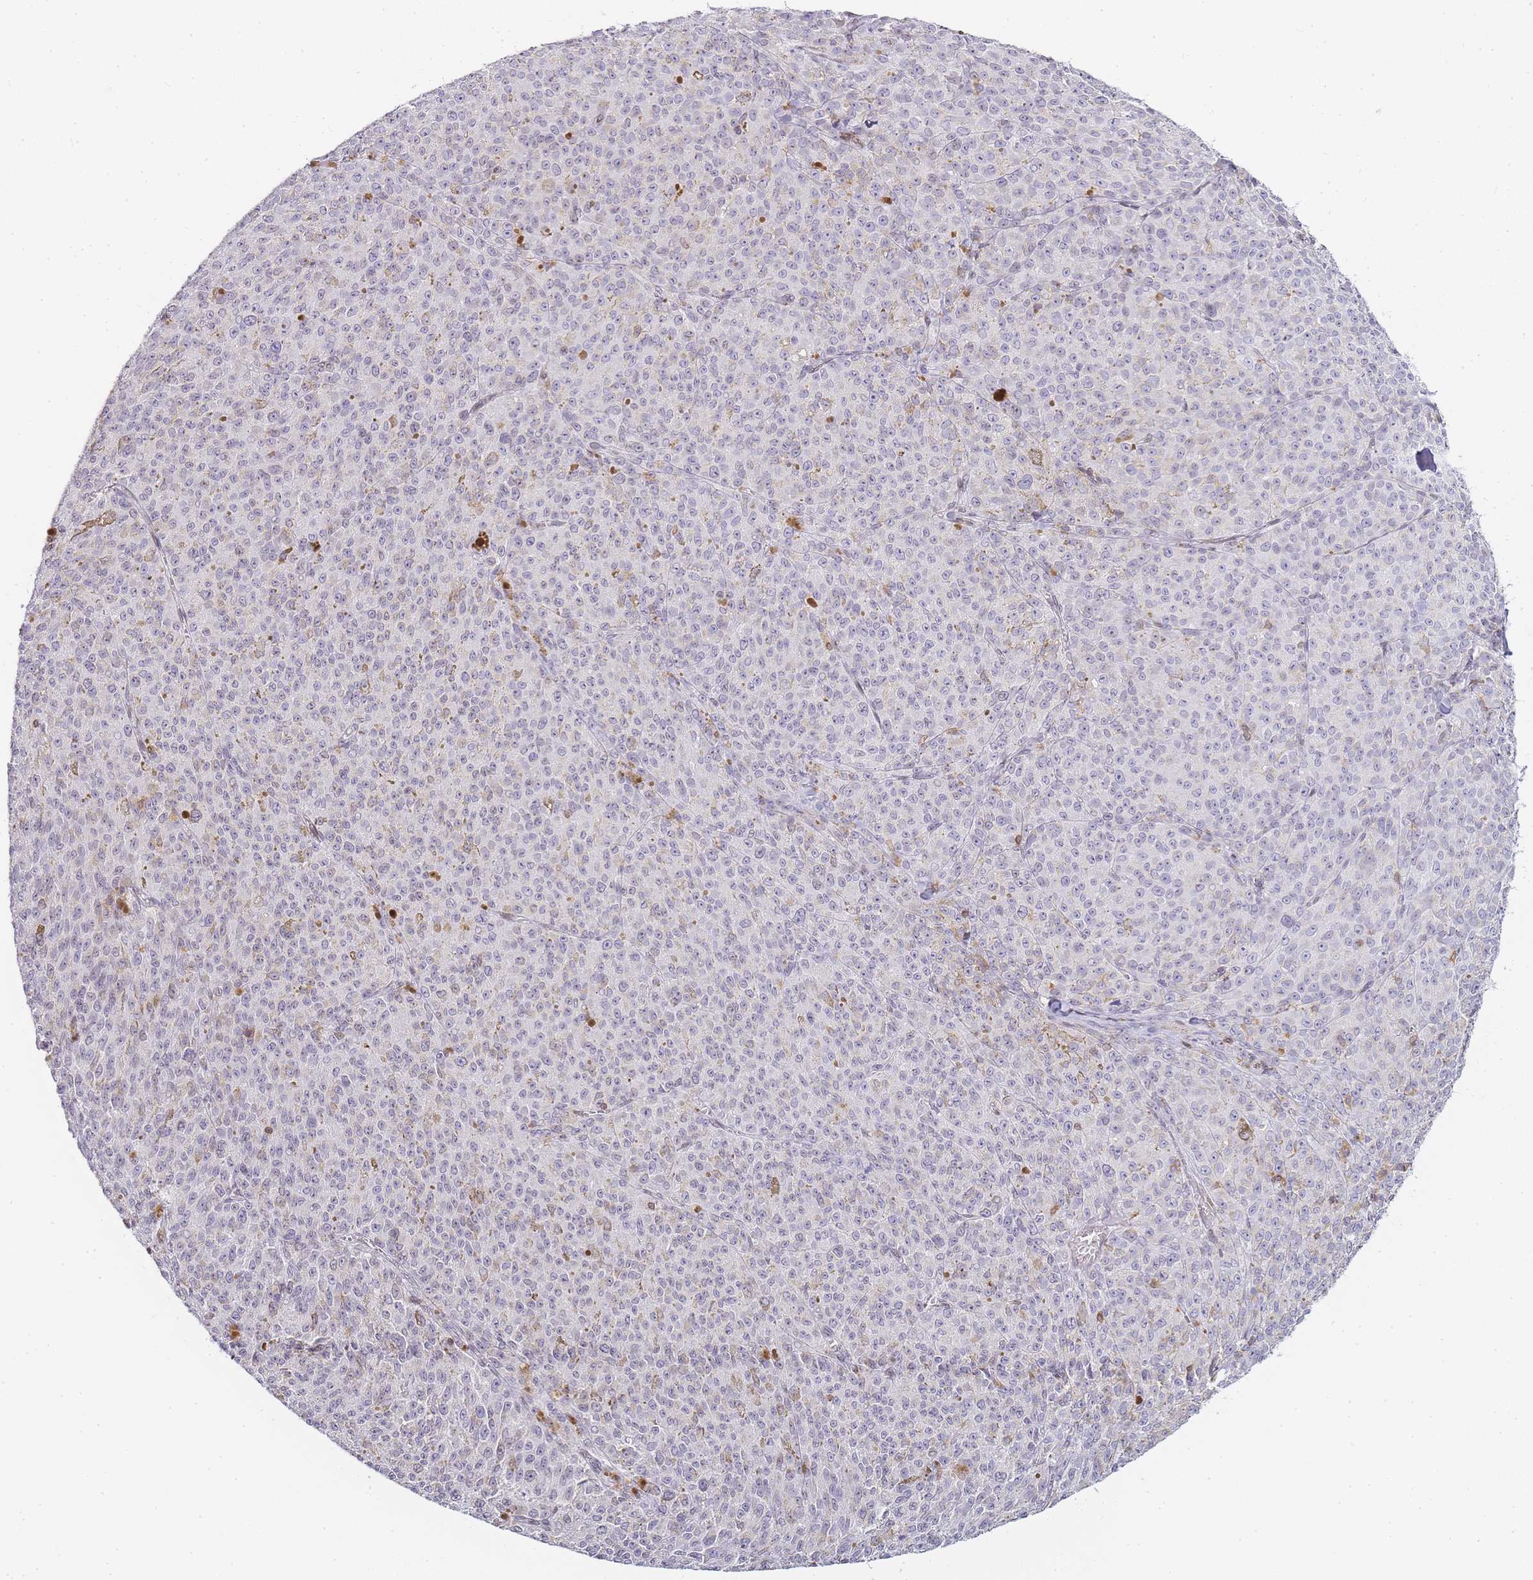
{"staining": {"intensity": "negative", "quantity": "none", "location": "none"}, "tissue": "melanoma", "cell_type": "Tumor cells", "image_type": "cancer", "snomed": [{"axis": "morphology", "description": "Malignant melanoma, NOS"}, {"axis": "topography", "description": "Skin"}], "caption": "The photomicrograph shows no significant positivity in tumor cells of malignant melanoma.", "gene": "JAKMIP1", "patient": {"sex": "female", "age": 52}}